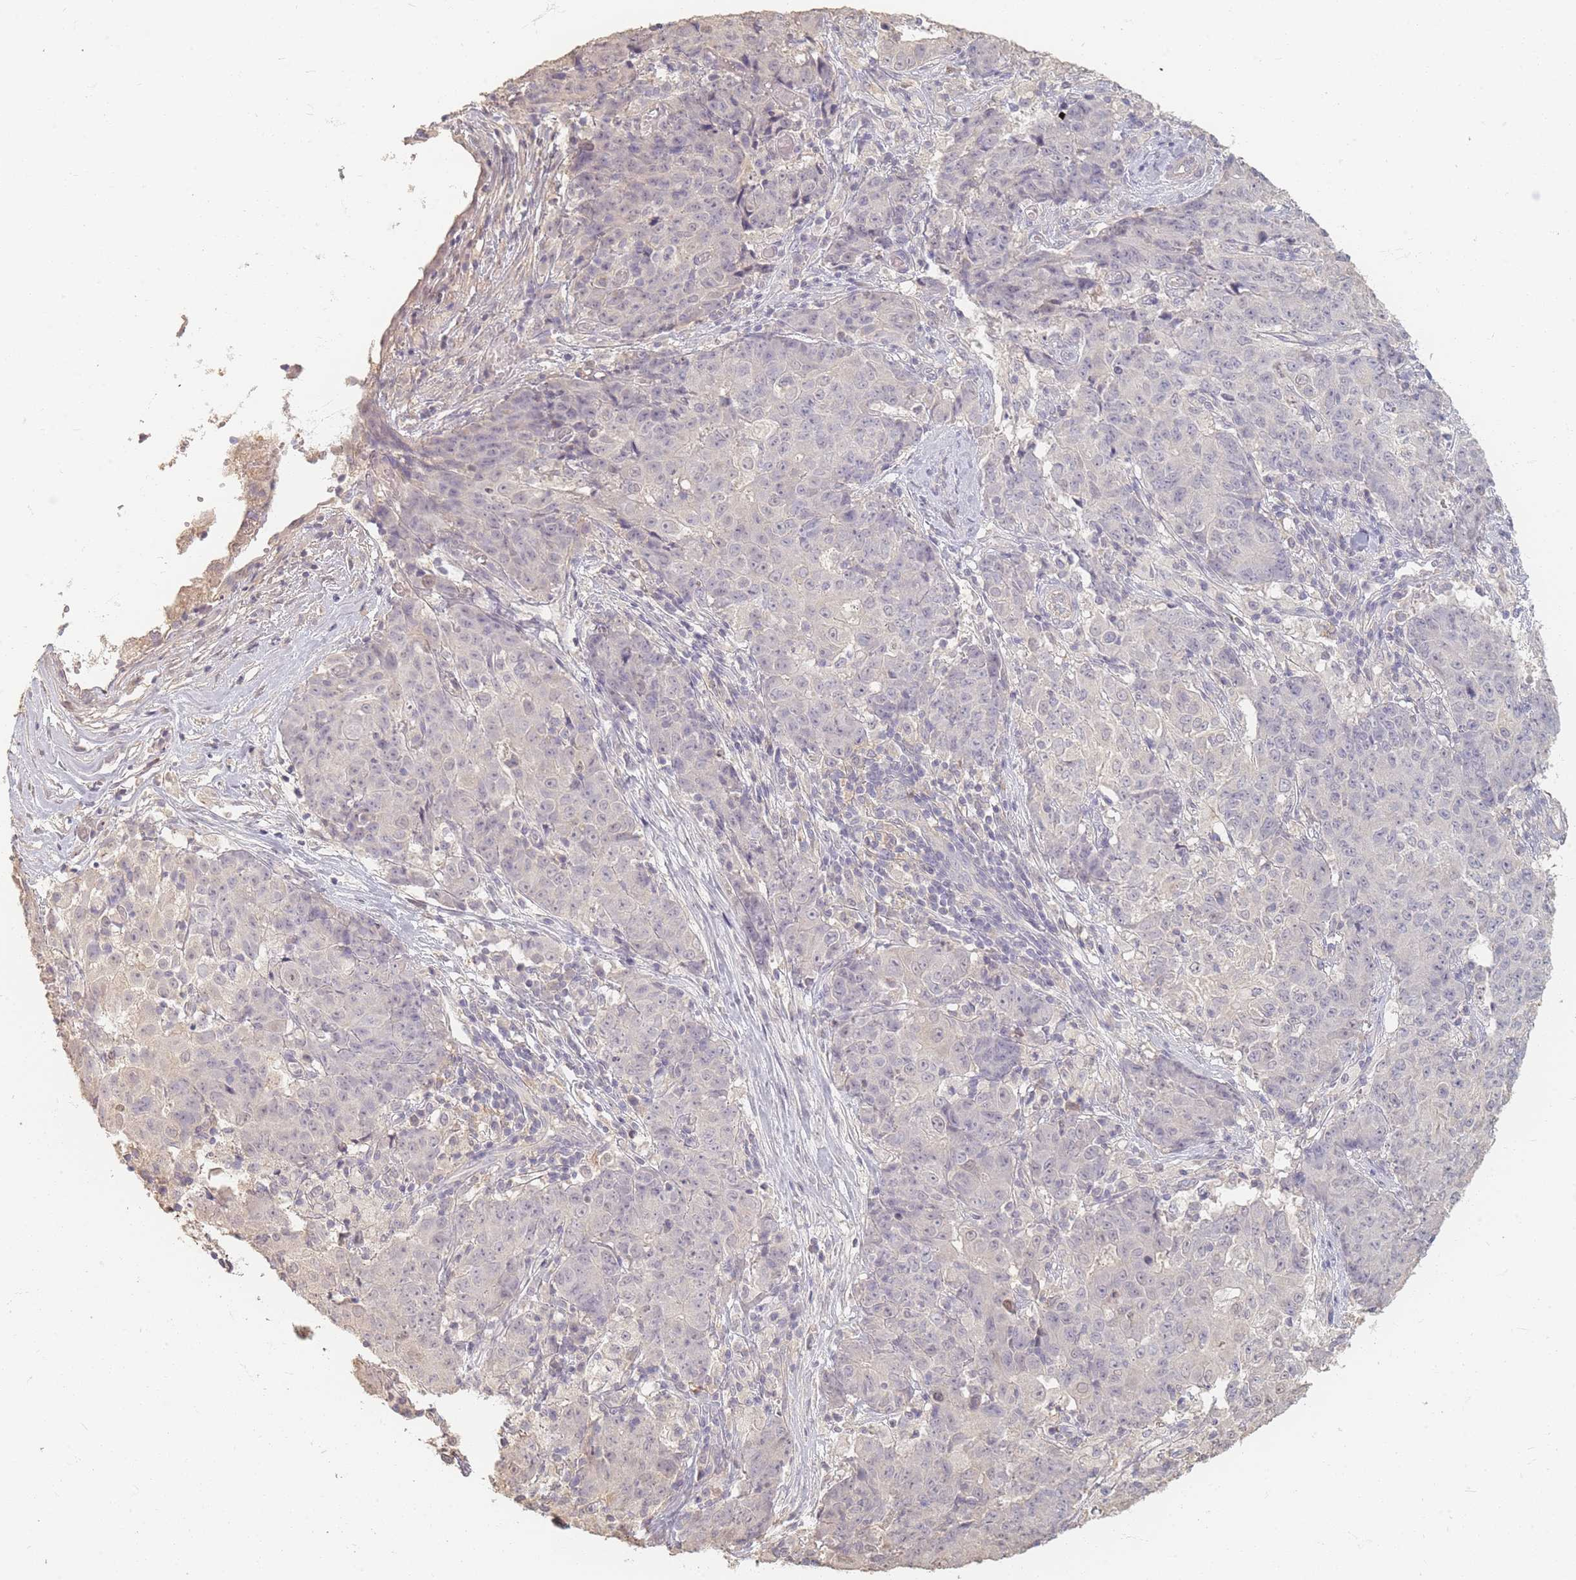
{"staining": {"intensity": "negative", "quantity": "none", "location": "none"}, "tissue": "ovarian cancer", "cell_type": "Tumor cells", "image_type": "cancer", "snomed": [{"axis": "morphology", "description": "Carcinoma, endometroid"}, {"axis": "topography", "description": "Ovary"}], "caption": "This is a histopathology image of immunohistochemistry staining of ovarian cancer, which shows no staining in tumor cells.", "gene": "RFTN1", "patient": {"sex": "female", "age": 42}}